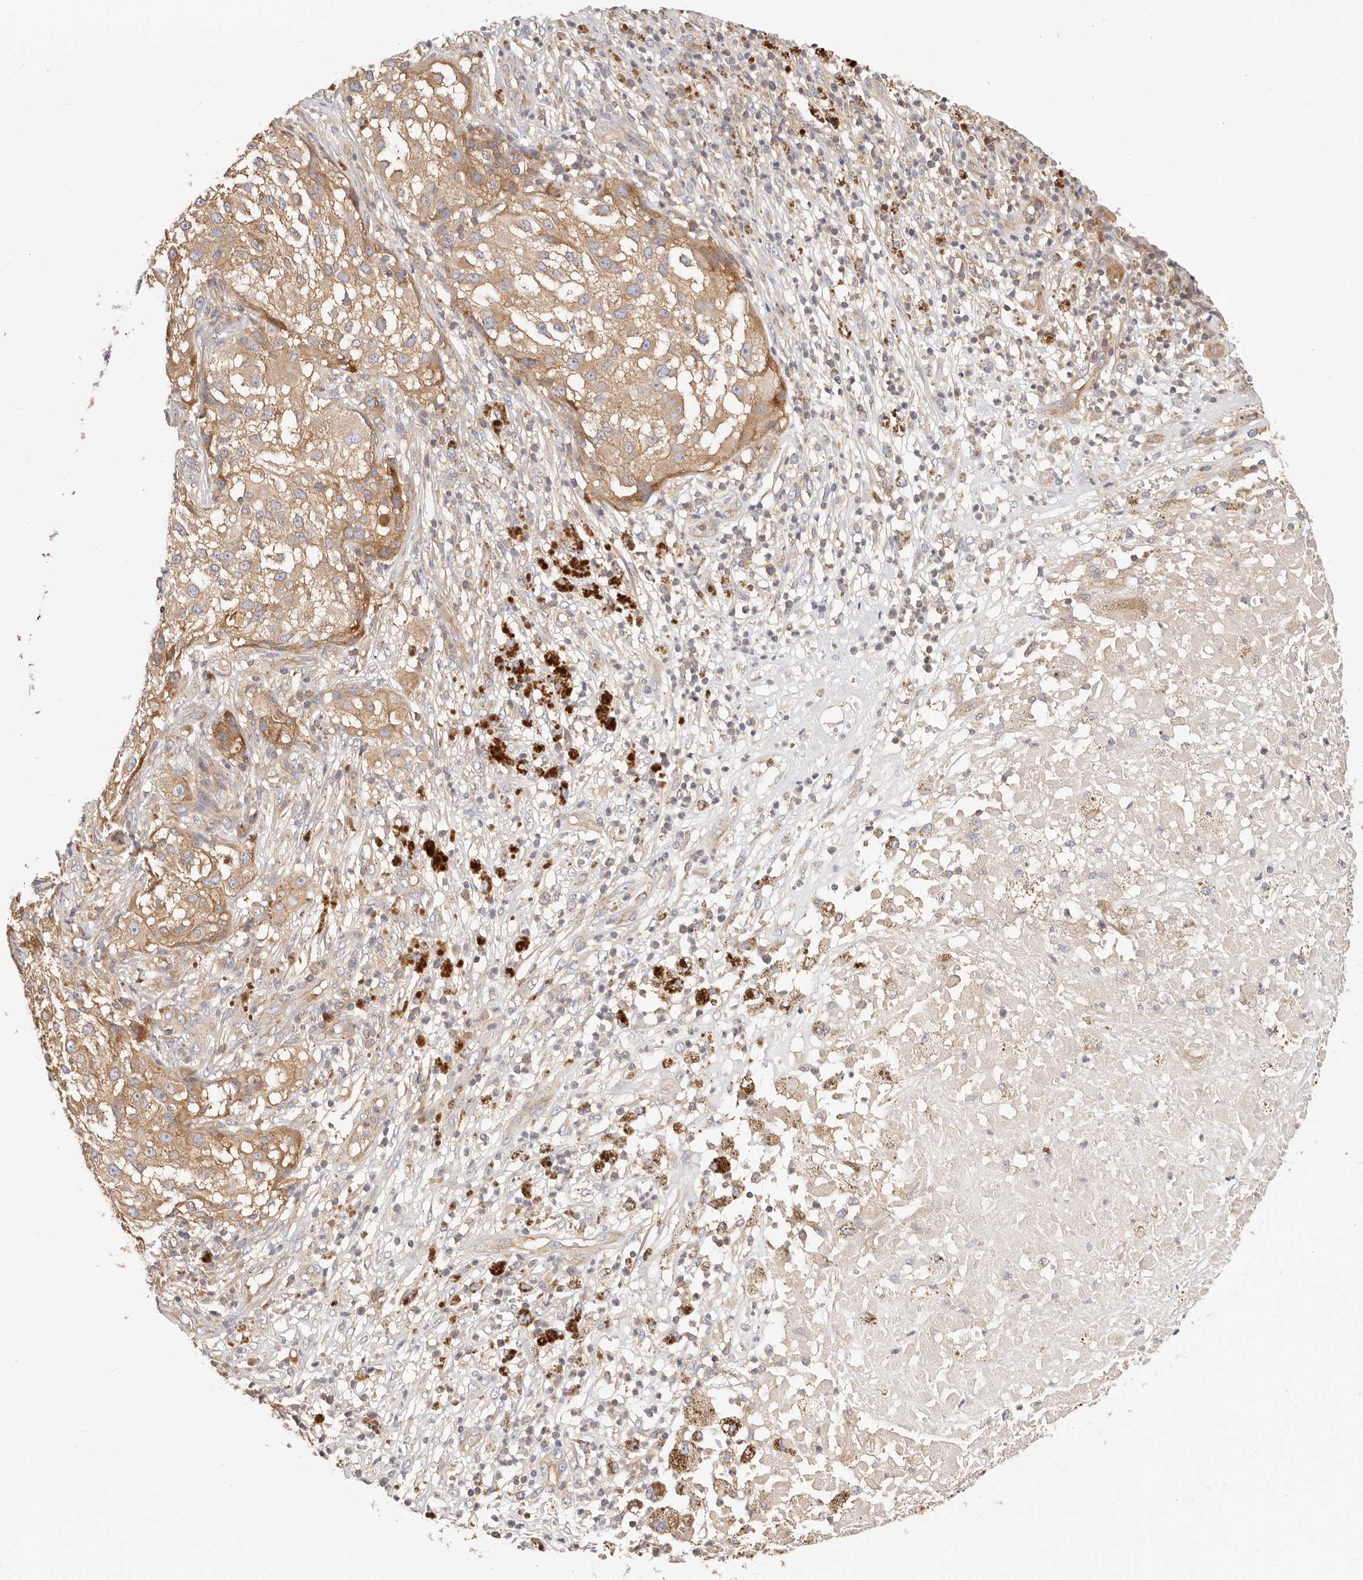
{"staining": {"intensity": "moderate", "quantity": ">75%", "location": "cytoplasmic/membranous"}, "tissue": "melanoma", "cell_type": "Tumor cells", "image_type": "cancer", "snomed": [{"axis": "morphology", "description": "Necrosis, NOS"}, {"axis": "morphology", "description": "Malignant melanoma, NOS"}, {"axis": "topography", "description": "Skin"}], "caption": "This is a histology image of immunohistochemistry staining of malignant melanoma, which shows moderate staining in the cytoplasmic/membranous of tumor cells.", "gene": "KCMF1", "patient": {"sex": "female", "age": 87}}